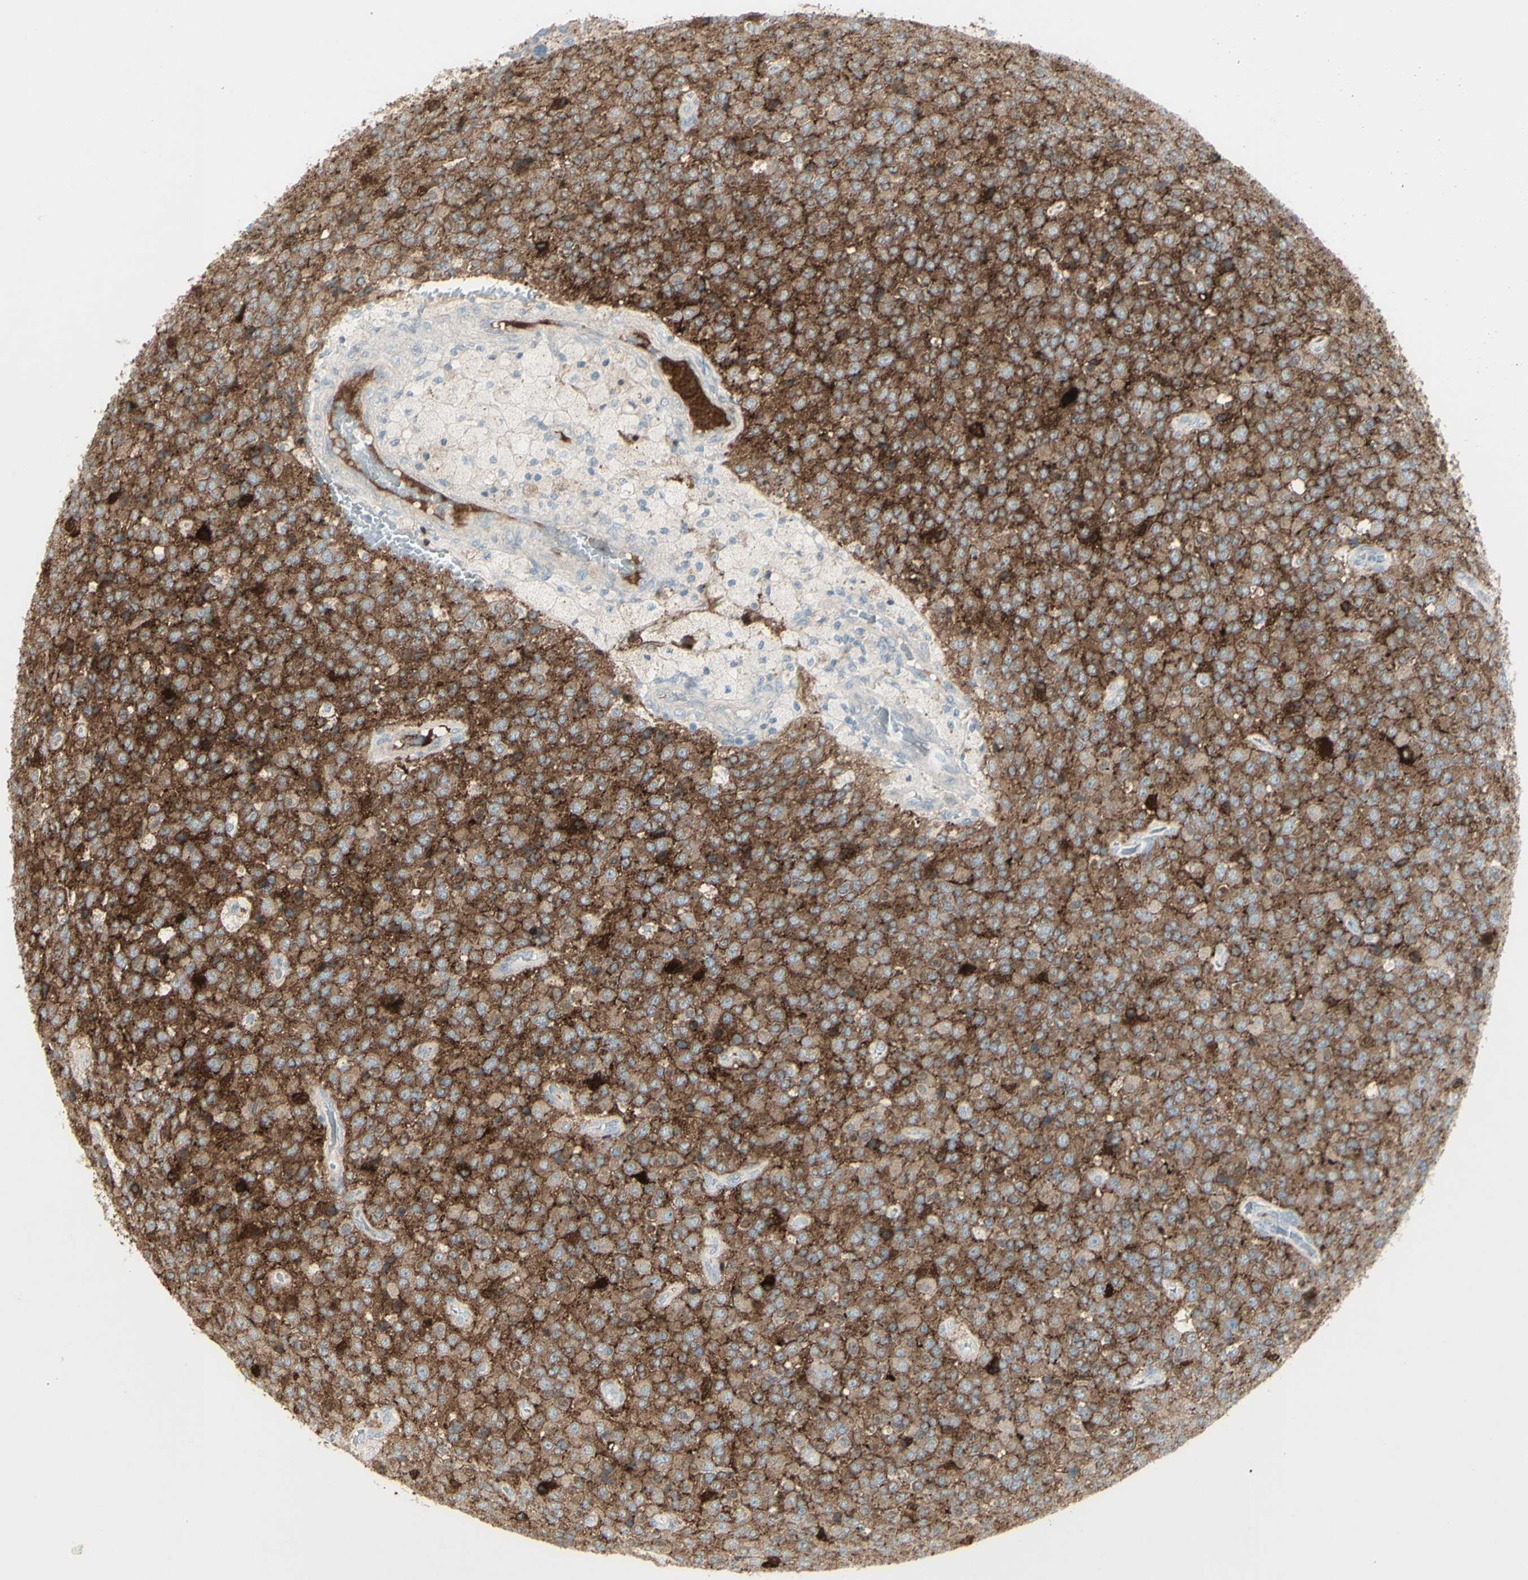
{"staining": {"intensity": "moderate", "quantity": ">75%", "location": "cytoplasmic/membranous"}, "tissue": "glioma", "cell_type": "Tumor cells", "image_type": "cancer", "snomed": [{"axis": "morphology", "description": "Glioma, malignant, High grade"}, {"axis": "topography", "description": "pancreas cauda"}], "caption": "Human glioma stained for a protein (brown) reveals moderate cytoplasmic/membranous positive positivity in about >75% of tumor cells.", "gene": "SH3GL2", "patient": {"sex": "male", "age": 60}}